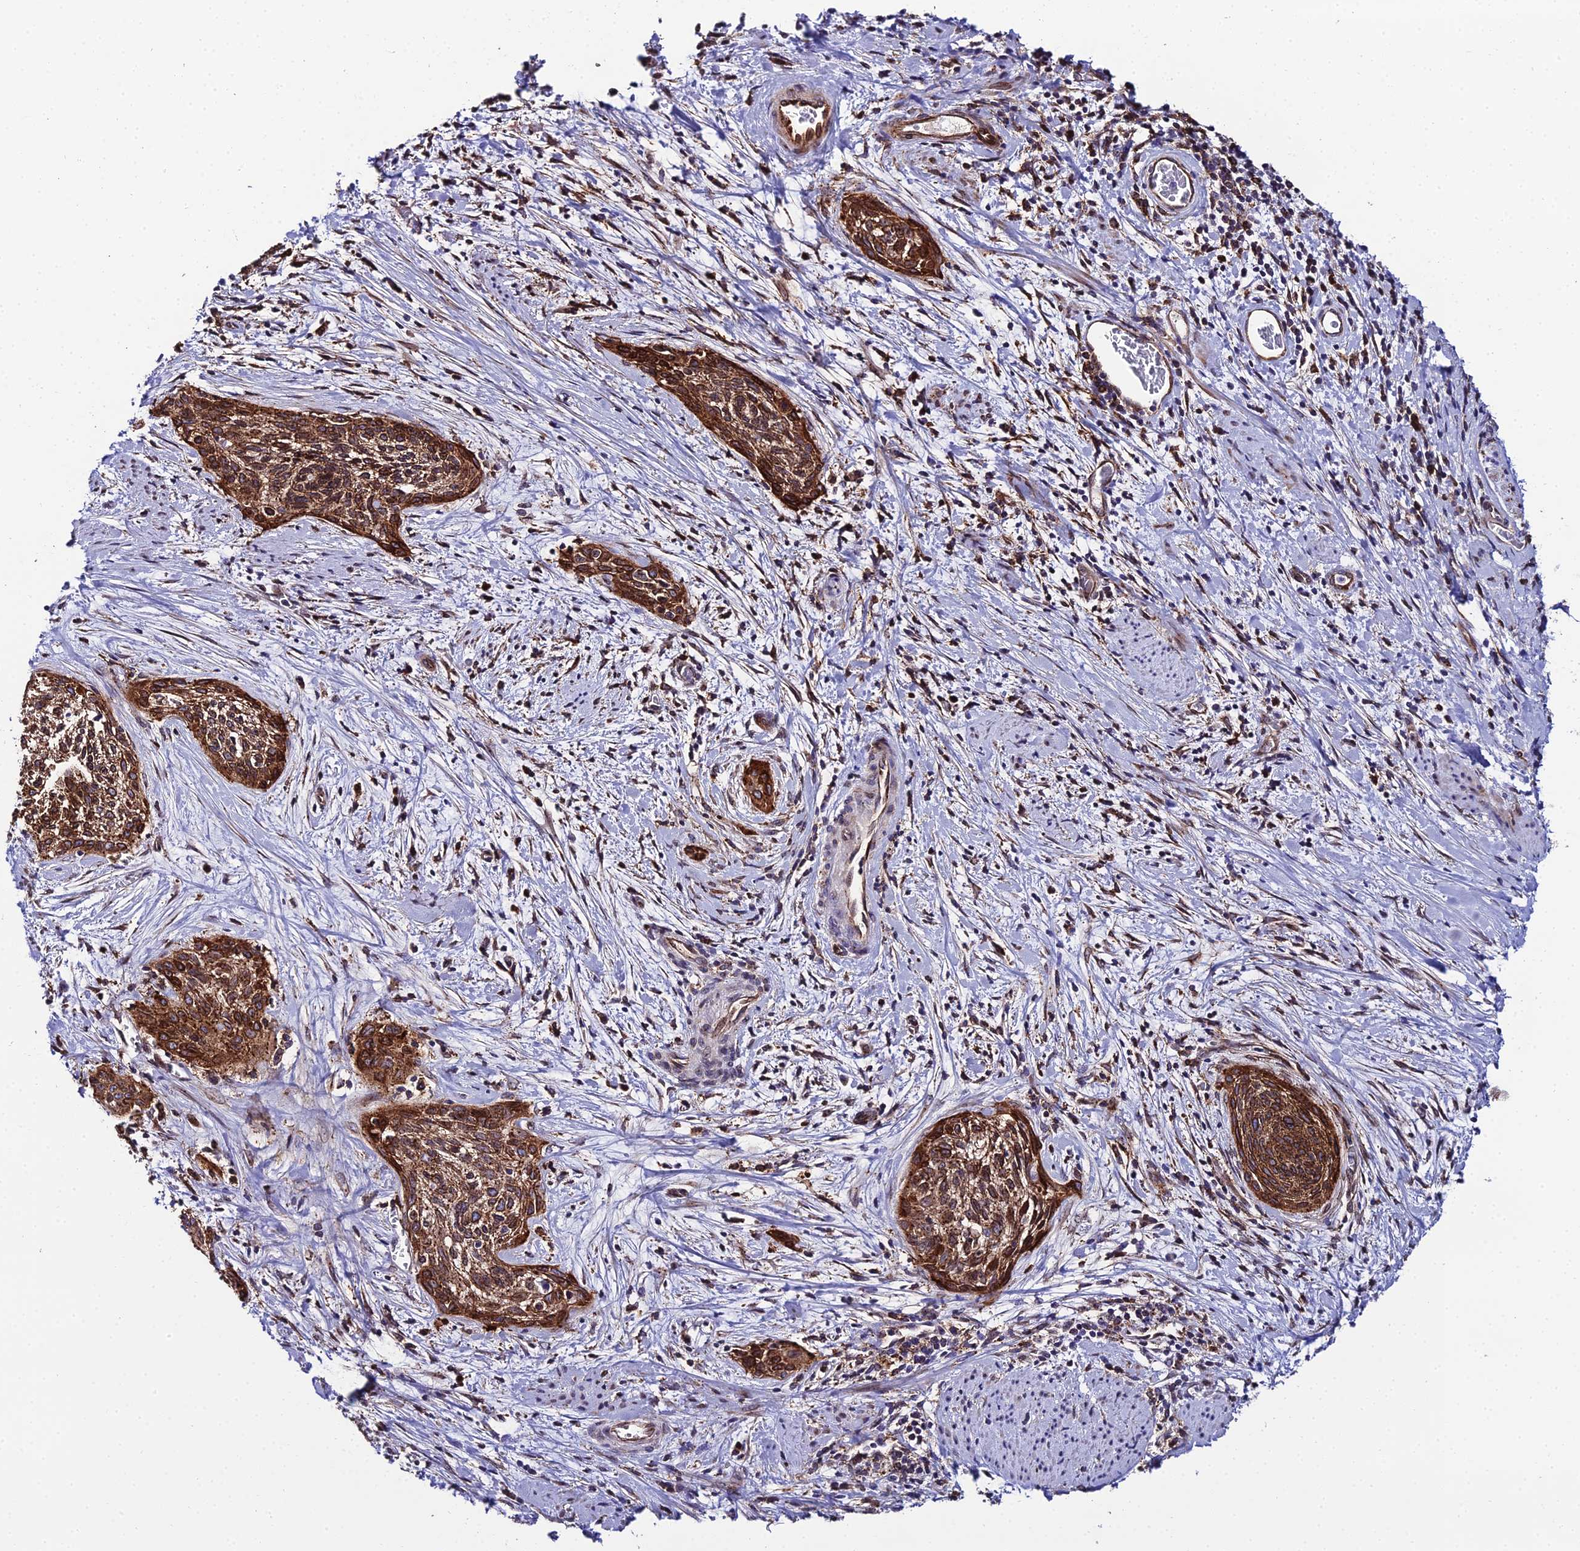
{"staining": {"intensity": "strong", "quantity": "25%-75%", "location": "cytoplasmic/membranous,nuclear"}, "tissue": "cervical cancer", "cell_type": "Tumor cells", "image_type": "cancer", "snomed": [{"axis": "morphology", "description": "Squamous cell carcinoma, NOS"}, {"axis": "topography", "description": "Cervix"}], "caption": "An immunohistochemistry photomicrograph of neoplastic tissue is shown. Protein staining in brown highlights strong cytoplasmic/membranous and nuclear positivity in cervical cancer within tumor cells. The staining was performed using DAB, with brown indicating positive protein expression. Nuclei are stained blue with hematoxylin.", "gene": "DDX19A", "patient": {"sex": "female", "age": 55}}